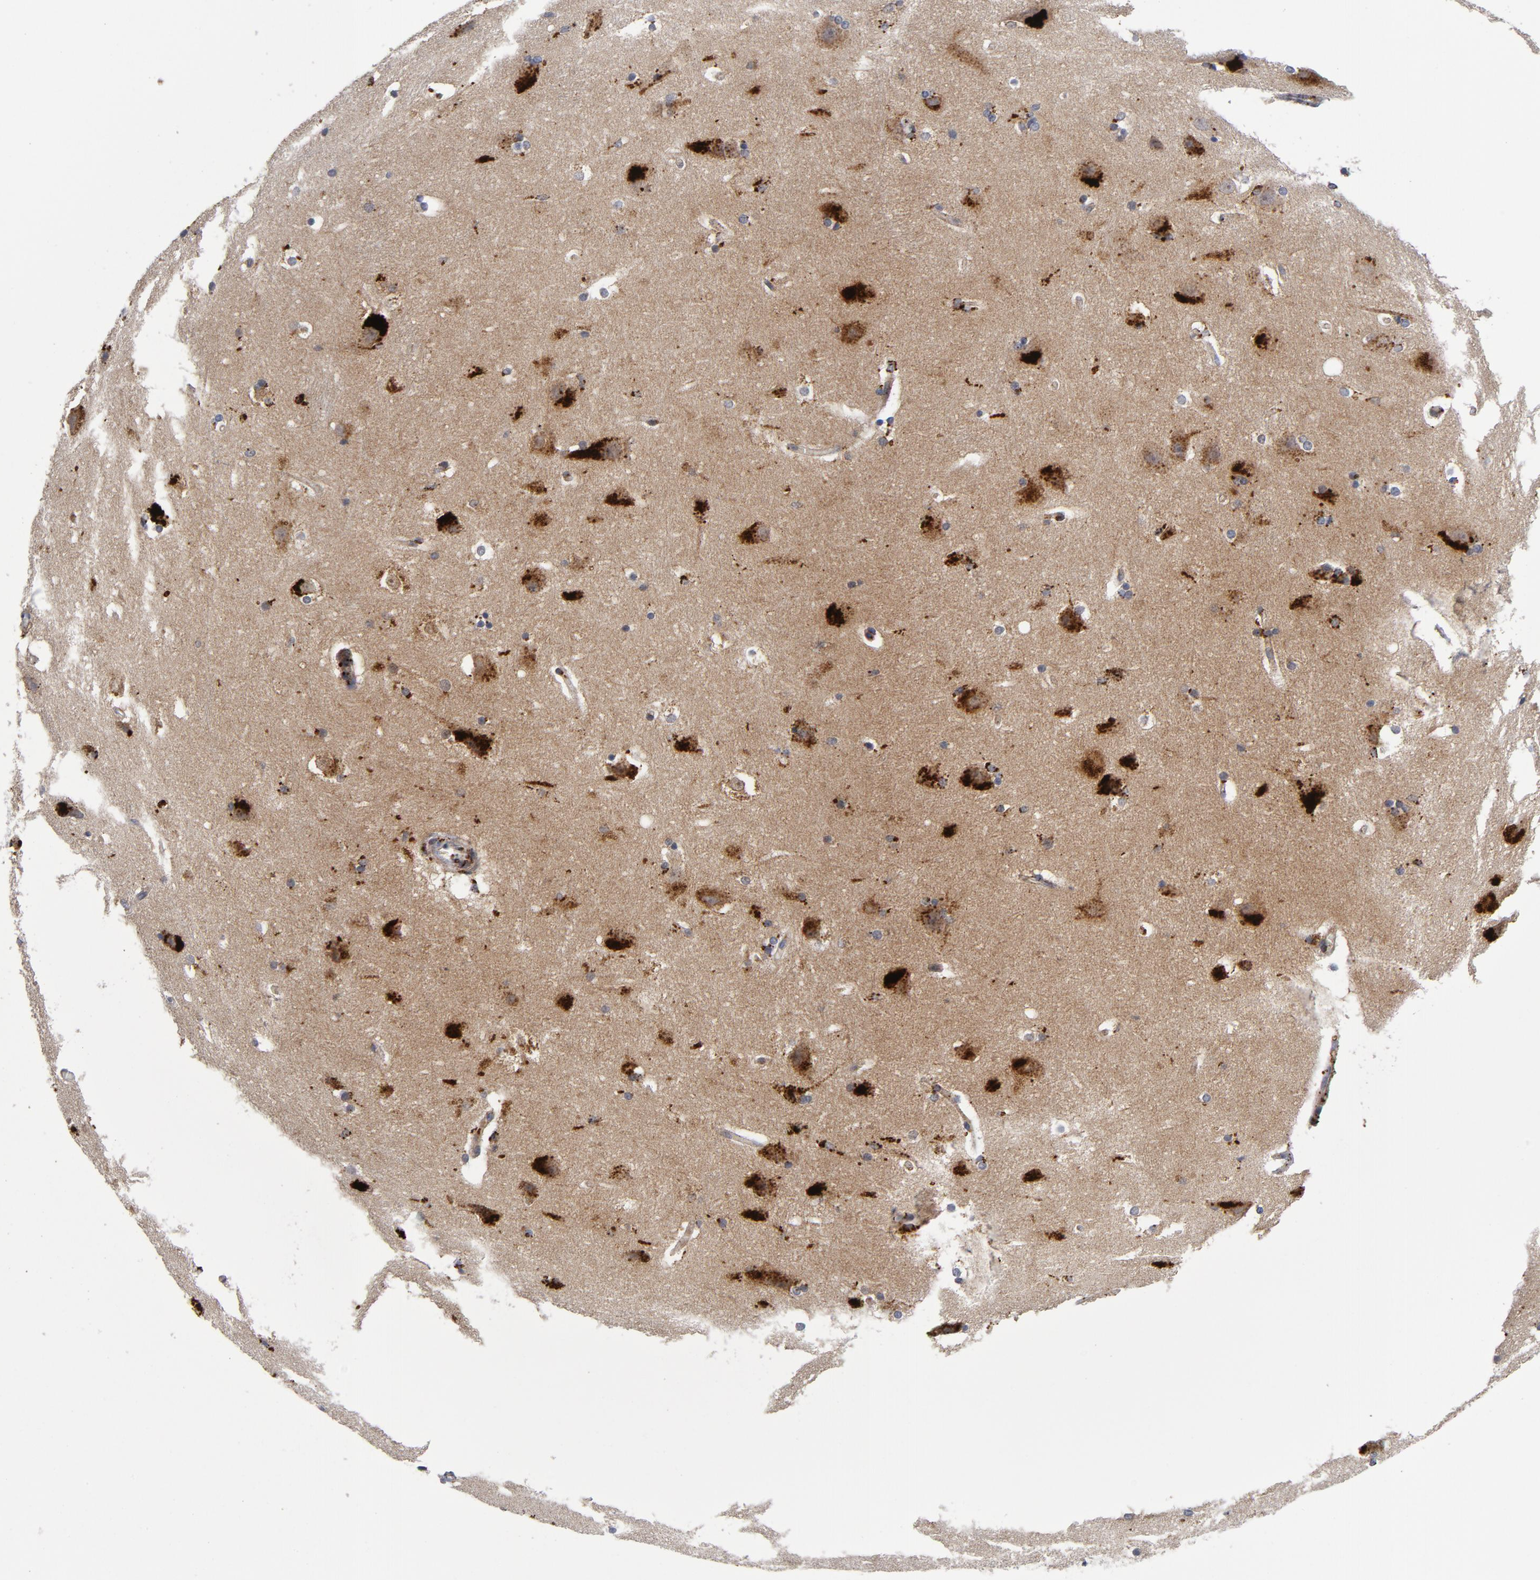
{"staining": {"intensity": "moderate", "quantity": "25%-75%", "location": "cytoplasmic/membranous"}, "tissue": "hippocampus", "cell_type": "Glial cells", "image_type": "normal", "snomed": [{"axis": "morphology", "description": "Normal tissue, NOS"}, {"axis": "topography", "description": "Hippocampus"}], "caption": "Normal hippocampus was stained to show a protein in brown. There is medium levels of moderate cytoplasmic/membranous staining in about 25%-75% of glial cells.", "gene": "AKT2", "patient": {"sex": "female", "age": 19}}